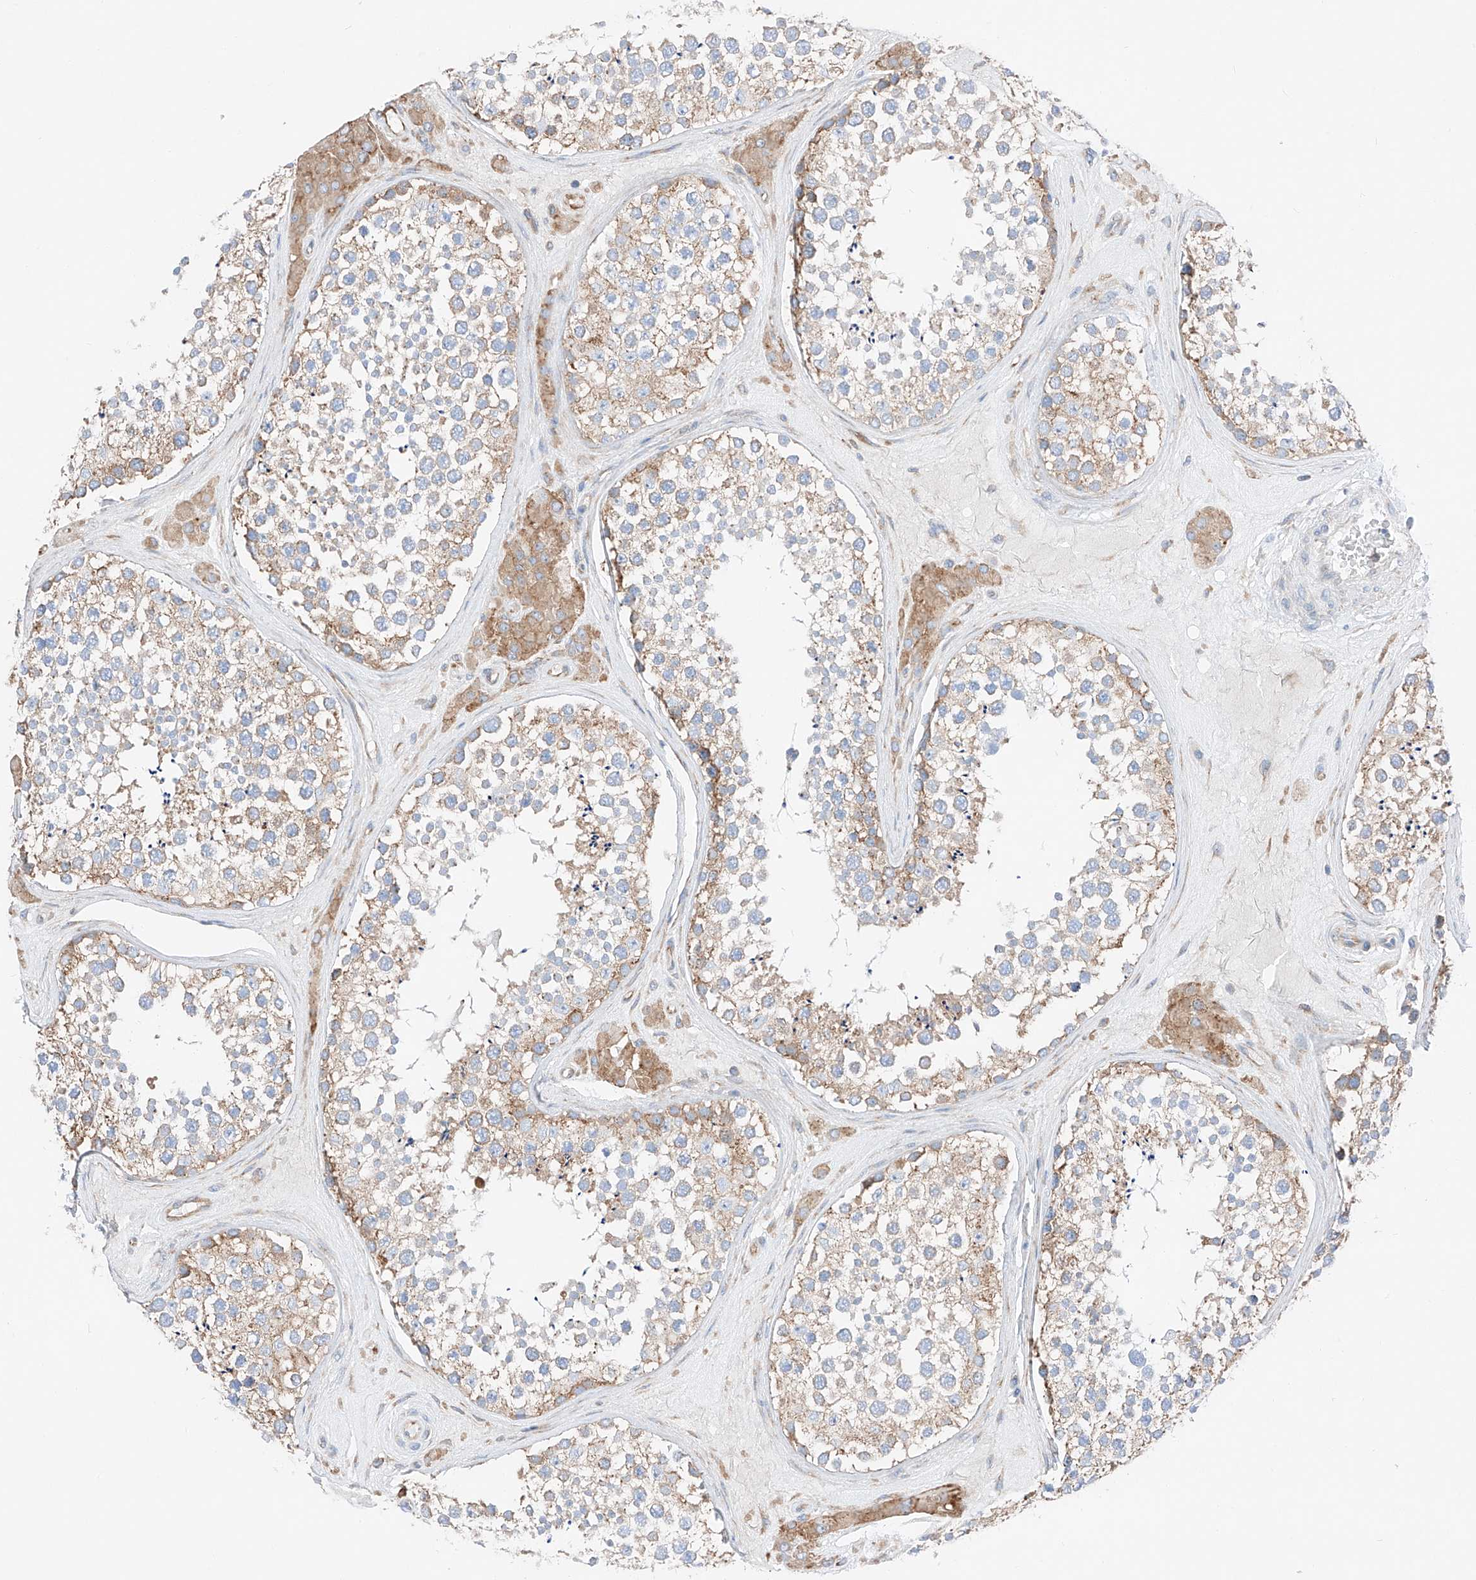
{"staining": {"intensity": "moderate", "quantity": "25%-75%", "location": "cytoplasmic/membranous"}, "tissue": "testis", "cell_type": "Cells in seminiferous ducts", "image_type": "normal", "snomed": [{"axis": "morphology", "description": "Normal tissue, NOS"}, {"axis": "topography", "description": "Testis"}], "caption": "DAB immunohistochemical staining of normal testis reveals moderate cytoplasmic/membranous protein expression in approximately 25%-75% of cells in seminiferous ducts.", "gene": "CRELD1", "patient": {"sex": "male", "age": 46}}